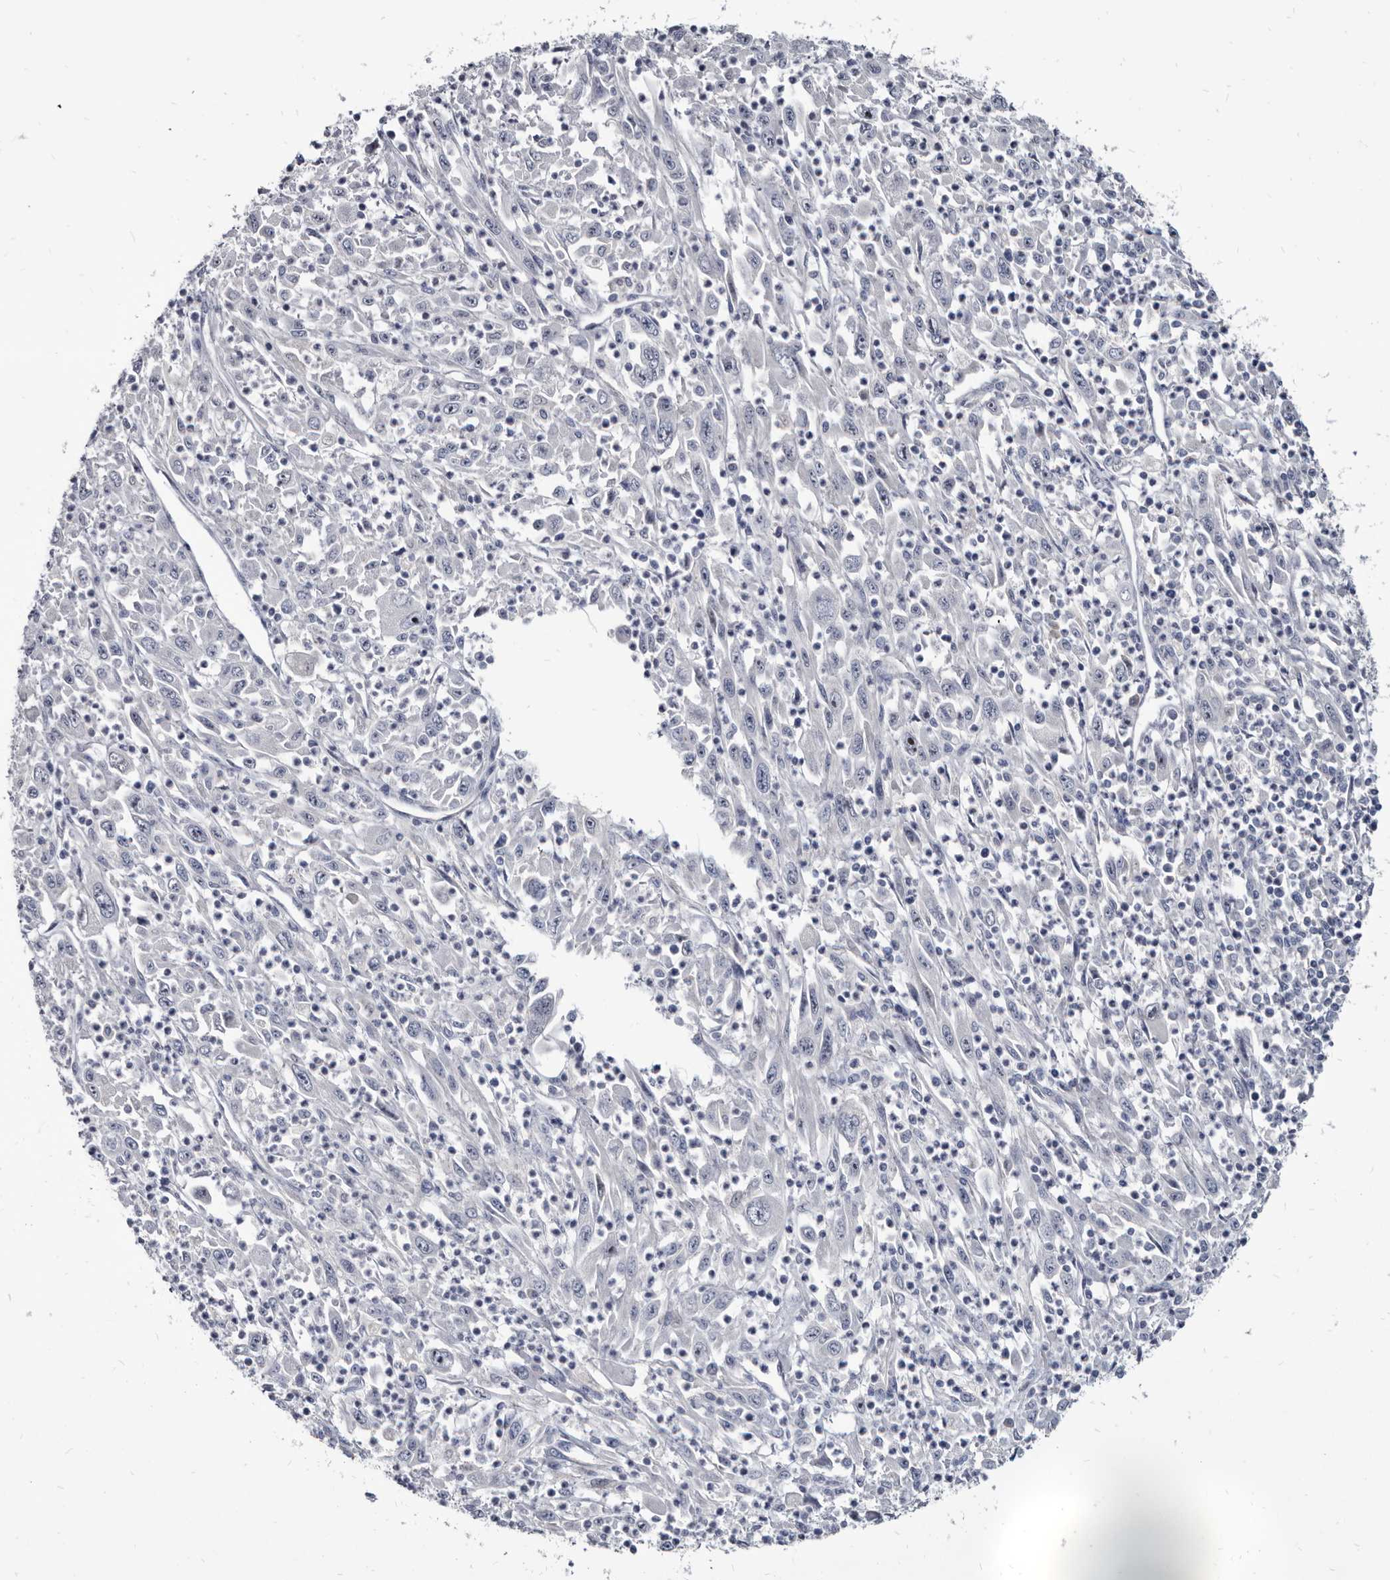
{"staining": {"intensity": "negative", "quantity": "none", "location": "none"}, "tissue": "melanoma", "cell_type": "Tumor cells", "image_type": "cancer", "snomed": [{"axis": "morphology", "description": "Malignant melanoma, Metastatic site"}, {"axis": "topography", "description": "Skin"}], "caption": "The histopathology image exhibits no significant staining in tumor cells of melanoma.", "gene": "PRSS8", "patient": {"sex": "female", "age": 56}}